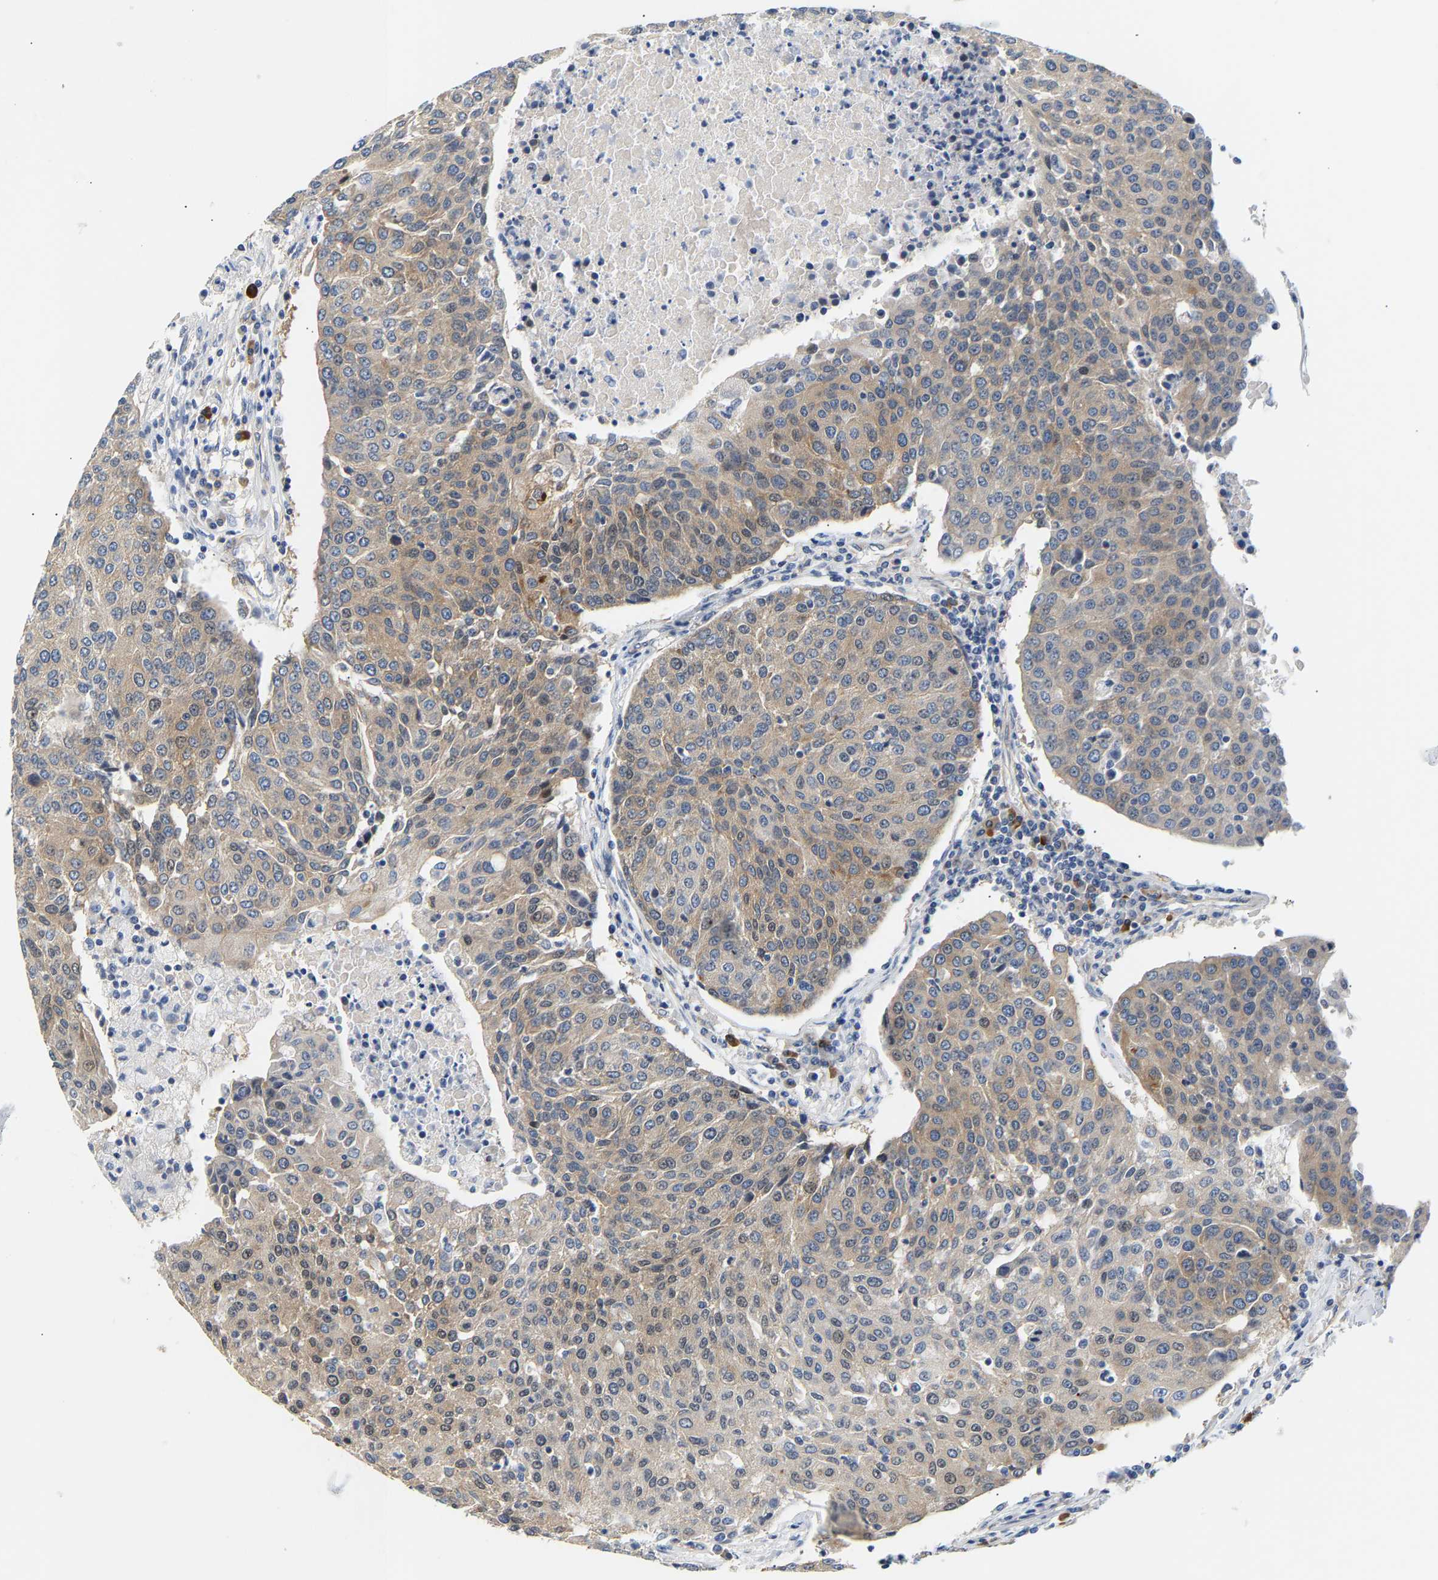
{"staining": {"intensity": "weak", "quantity": "25%-75%", "location": "cytoplasmic/membranous"}, "tissue": "urothelial cancer", "cell_type": "Tumor cells", "image_type": "cancer", "snomed": [{"axis": "morphology", "description": "Urothelial carcinoma, High grade"}, {"axis": "topography", "description": "Urinary bladder"}], "caption": "A high-resolution micrograph shows immunohistochemistry (IHC) staining of urothelial cancer, which reveals weak cytoplasmic/membranous staining in about 25%-75% of tumor cells.", "gene": "PAWR", "patient": {"sex": "female", "age": 85}}